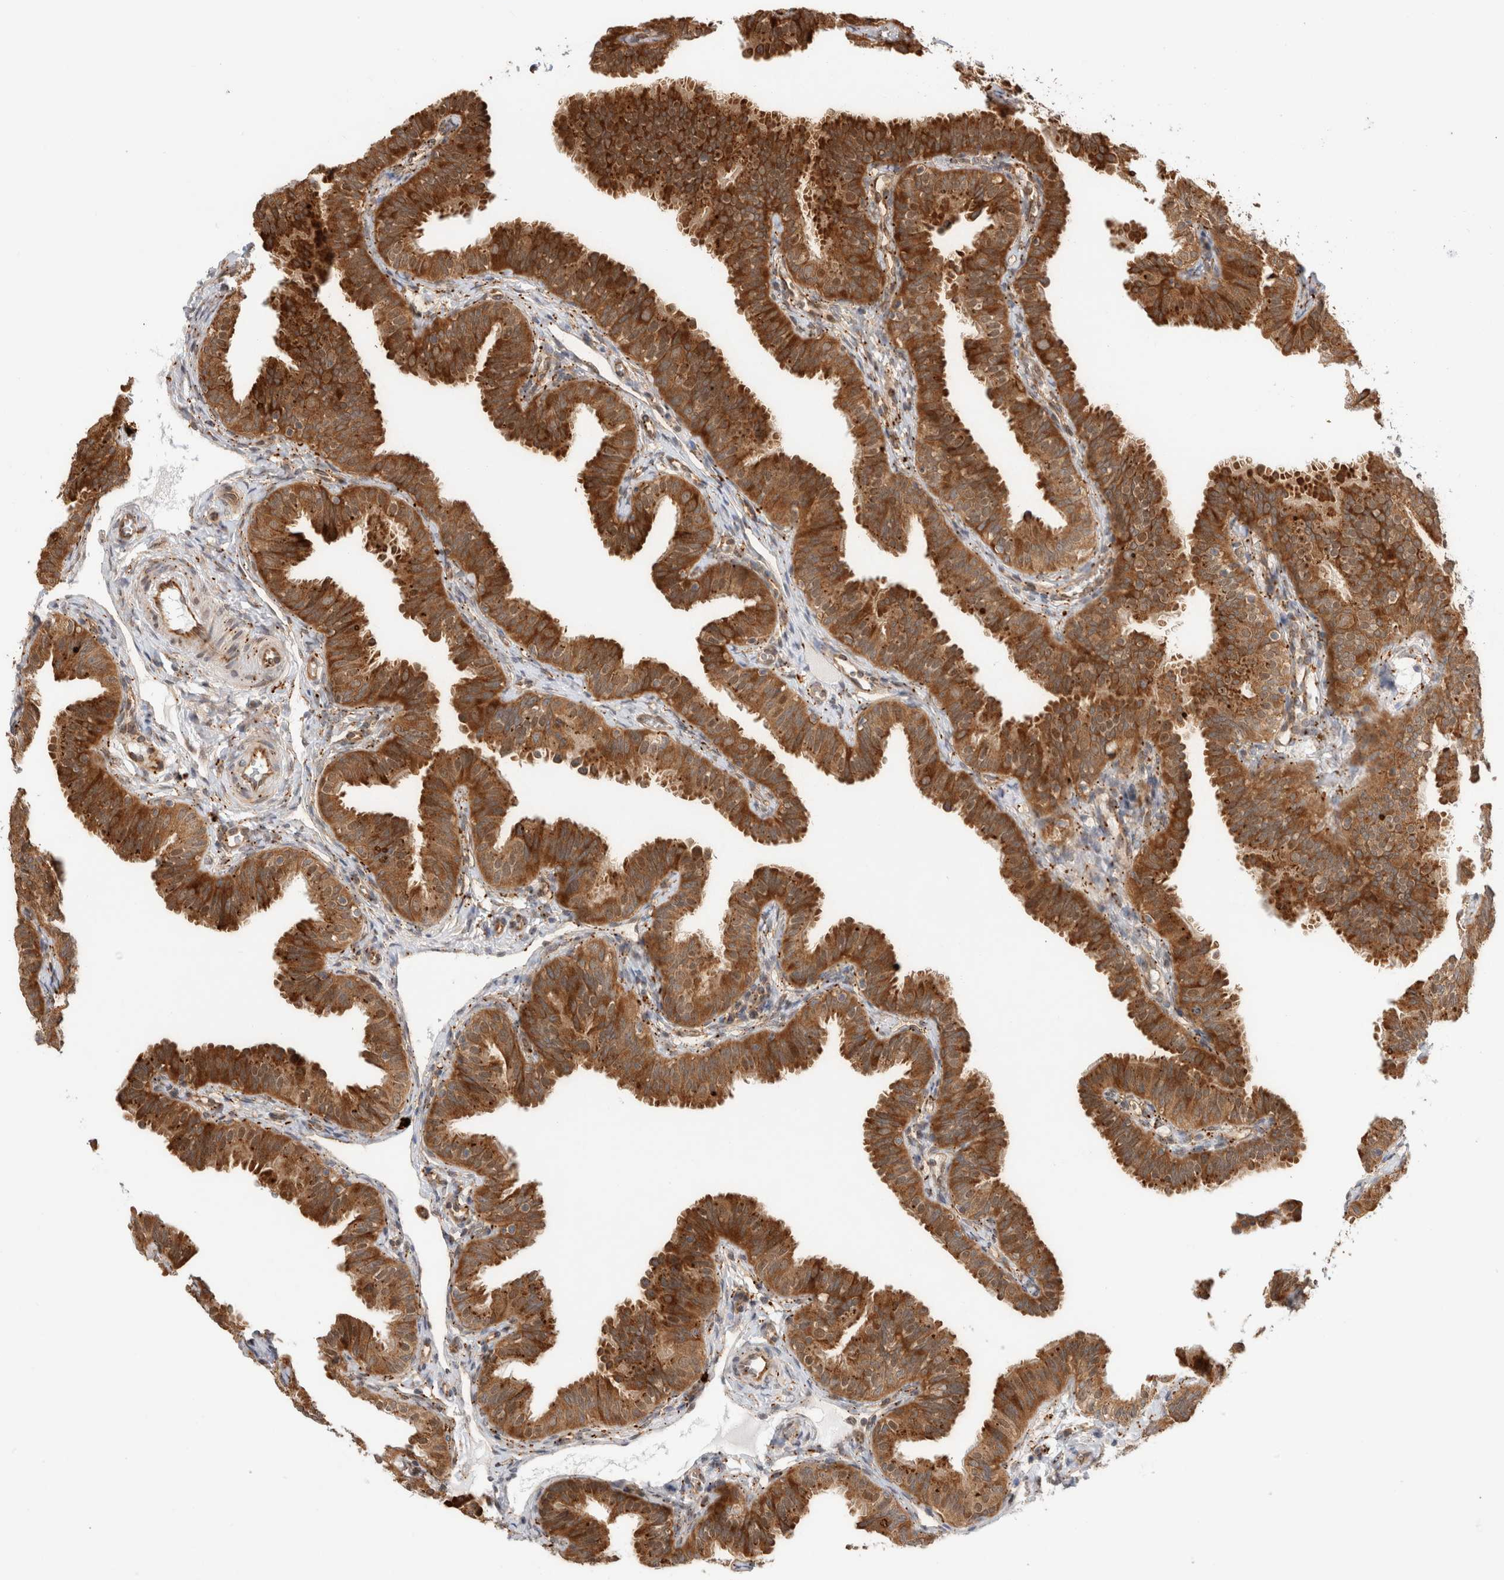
{"staining": {"intensity": "strong", "quantity": ">75%", "location": "cytoplasmic/membranous"}, "tissue": "fallopian tube", "cell_type": "Glandular cells", "image_type": "normal", "snomed": [{"axis": "morphology", "description": "Normal tissue, NOS"}, {"axis": "topography", "description": "Fallopian tube"}], "caption": "Immunohistochemical staining of benign human fallopian tube demonstrates >75% levels of strong cytoplasmic/membranous protein expression in approximately >75% of glandular cells.", "gene": "ACTL9", "patient": {"sex": "female", "age": 35}}